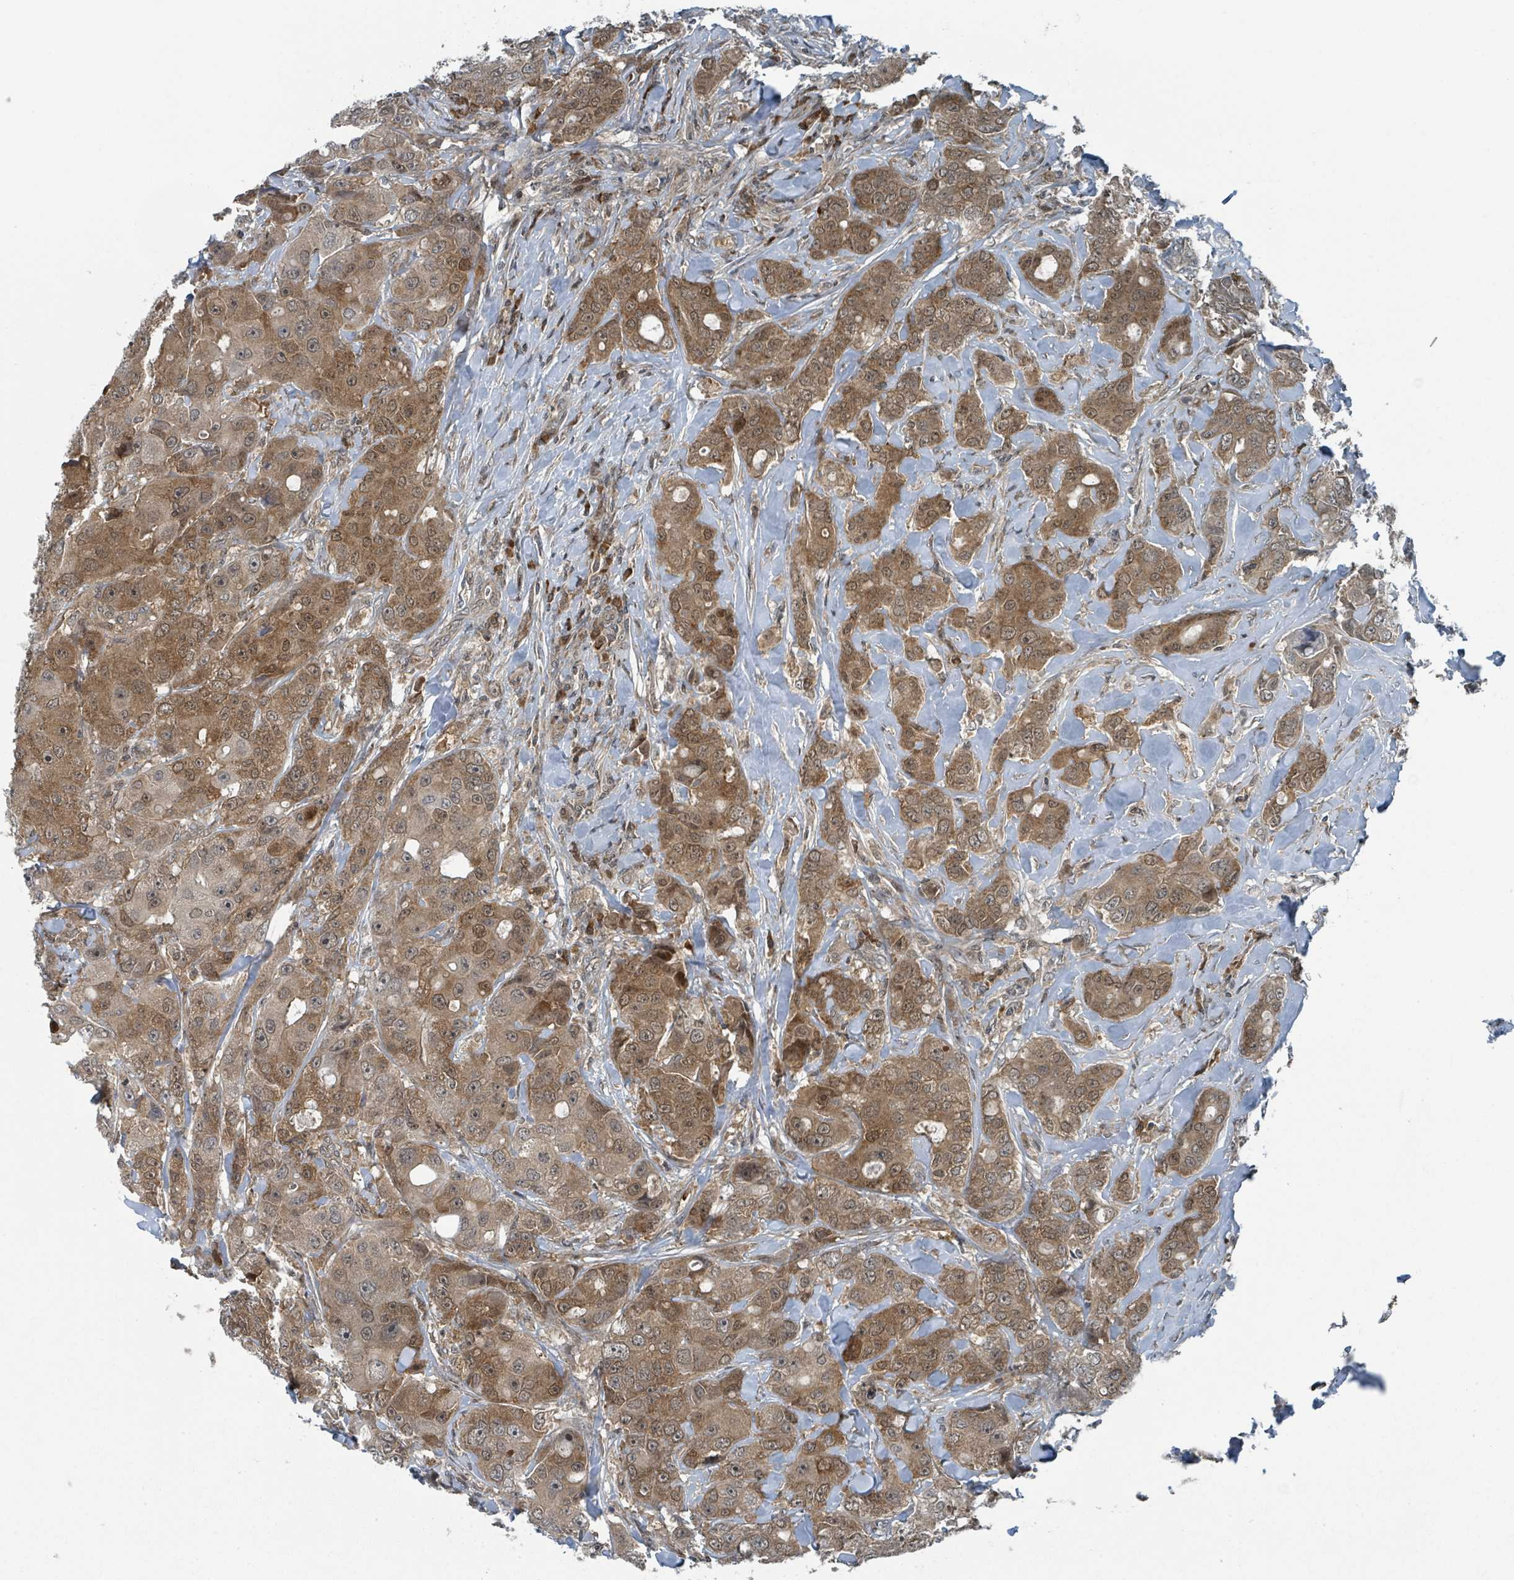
{"staining": {"intensity": "moderate", "quantity": ">75%", "location": "cytoplasmic/membranous,nuclear"}, "tissue": "breast cancer", "cell_type": "Tumor cells", "image_type": "cancer", "snomed": [{"axis": "morphology", "description": "Duct carcinoma"}, {"axis": "topography", "description": "Breast"}], "caption": "The micrograph reveals immunohistochemical staining of breast cancer (intraductal carcinoma). There is moderate cytoplasmic/membranous and nuclear staining is identified in about >75% of tumor cells.", "gene": "GOLGA7", "patient": {"sex": "female", "age": 43}}